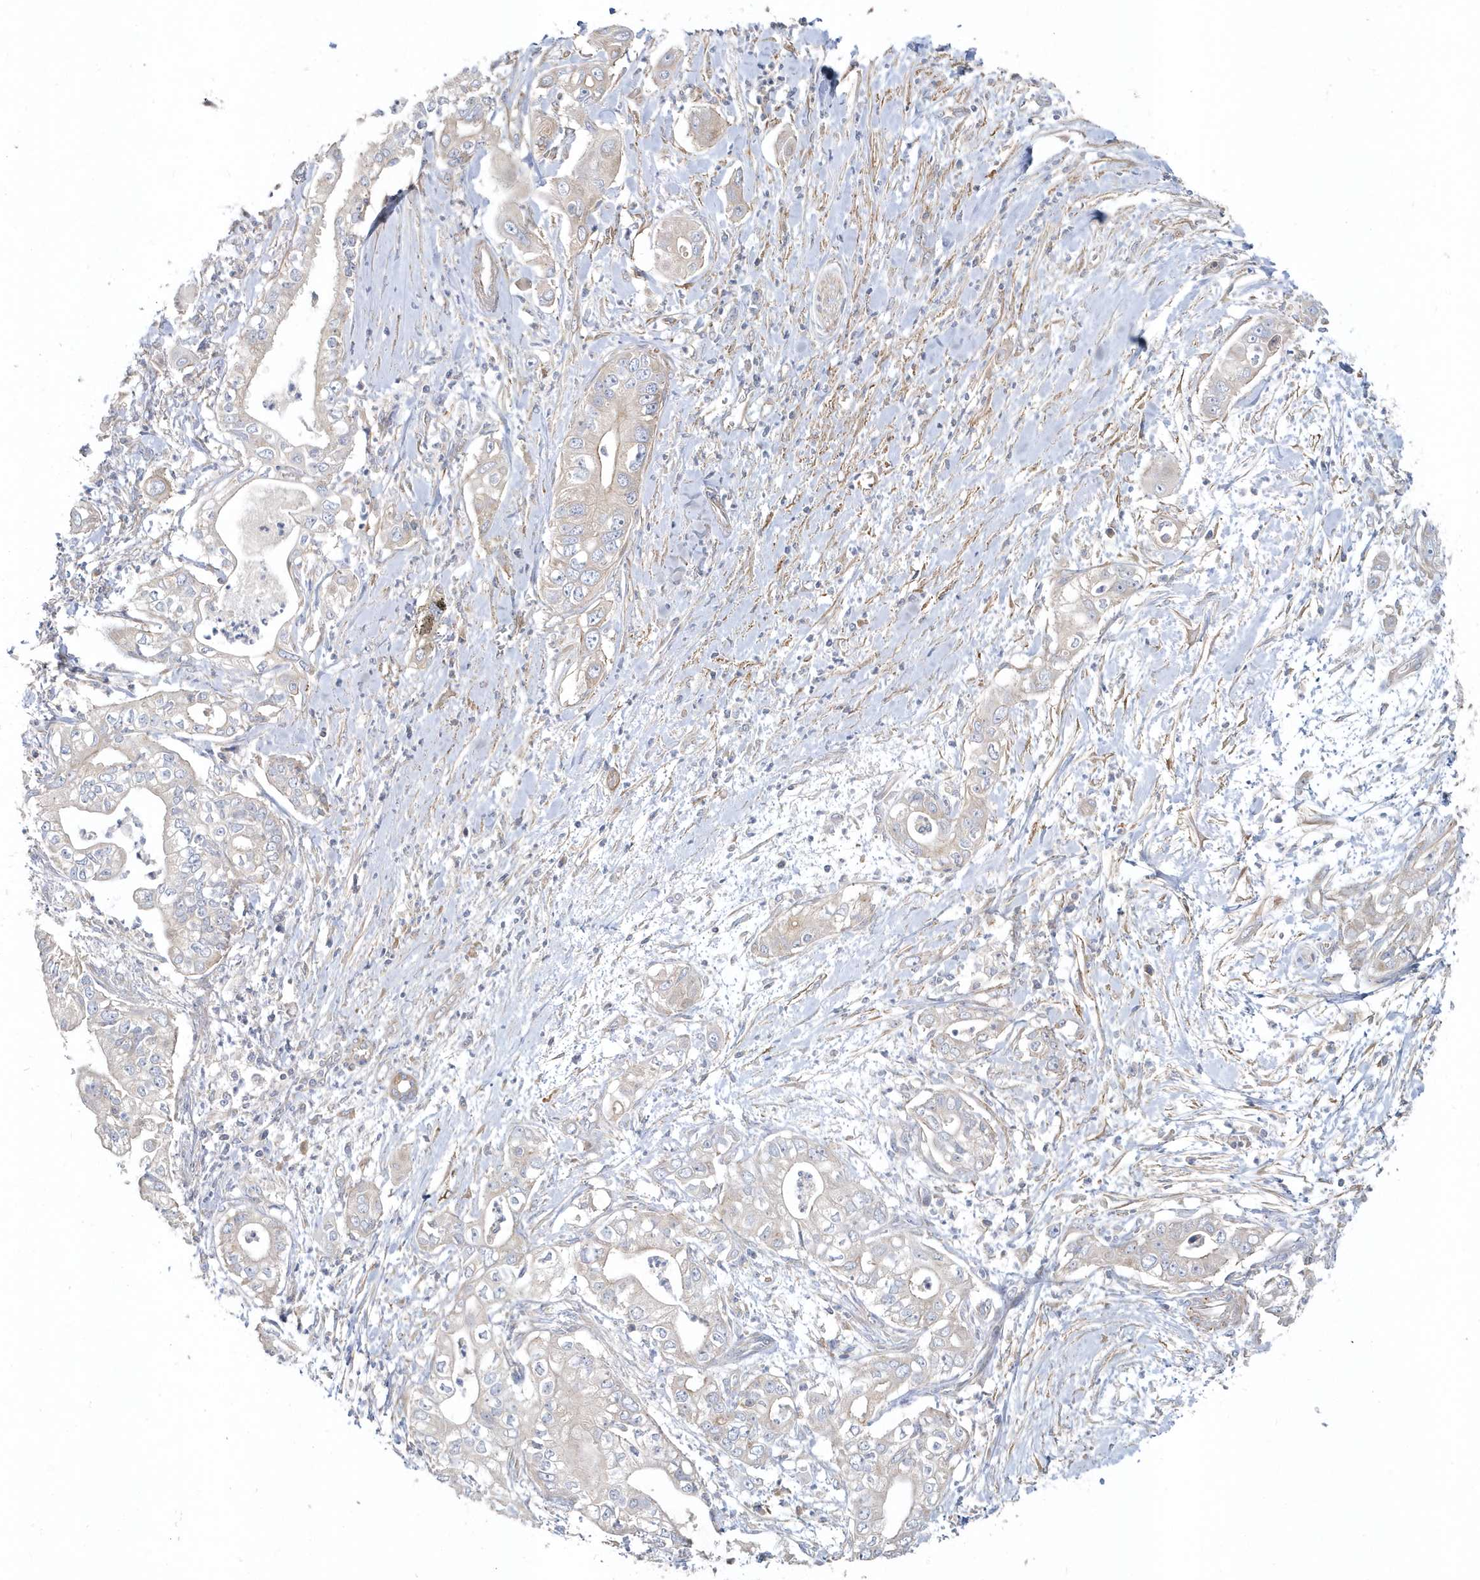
{"staining": {"intensity": "negative", "quantity": "none", "location": "none"}, "tissue": "pancreatic cancer", "cell_type": "Tumor cells", "image_type": "cancer", "snomed": [{"axis": "morphology", "description": "Adenocarcinoma, NOS"}, {"axis": "topography", "description": "Pancreas"}], "caption": "Human pancreatic cancer (adenocarcinoma) stained for a protein using immunohistochemistry shows no expression in tumor cells.", "gene": "LEXM", "patient": {"sex": "female", "age": 78}}